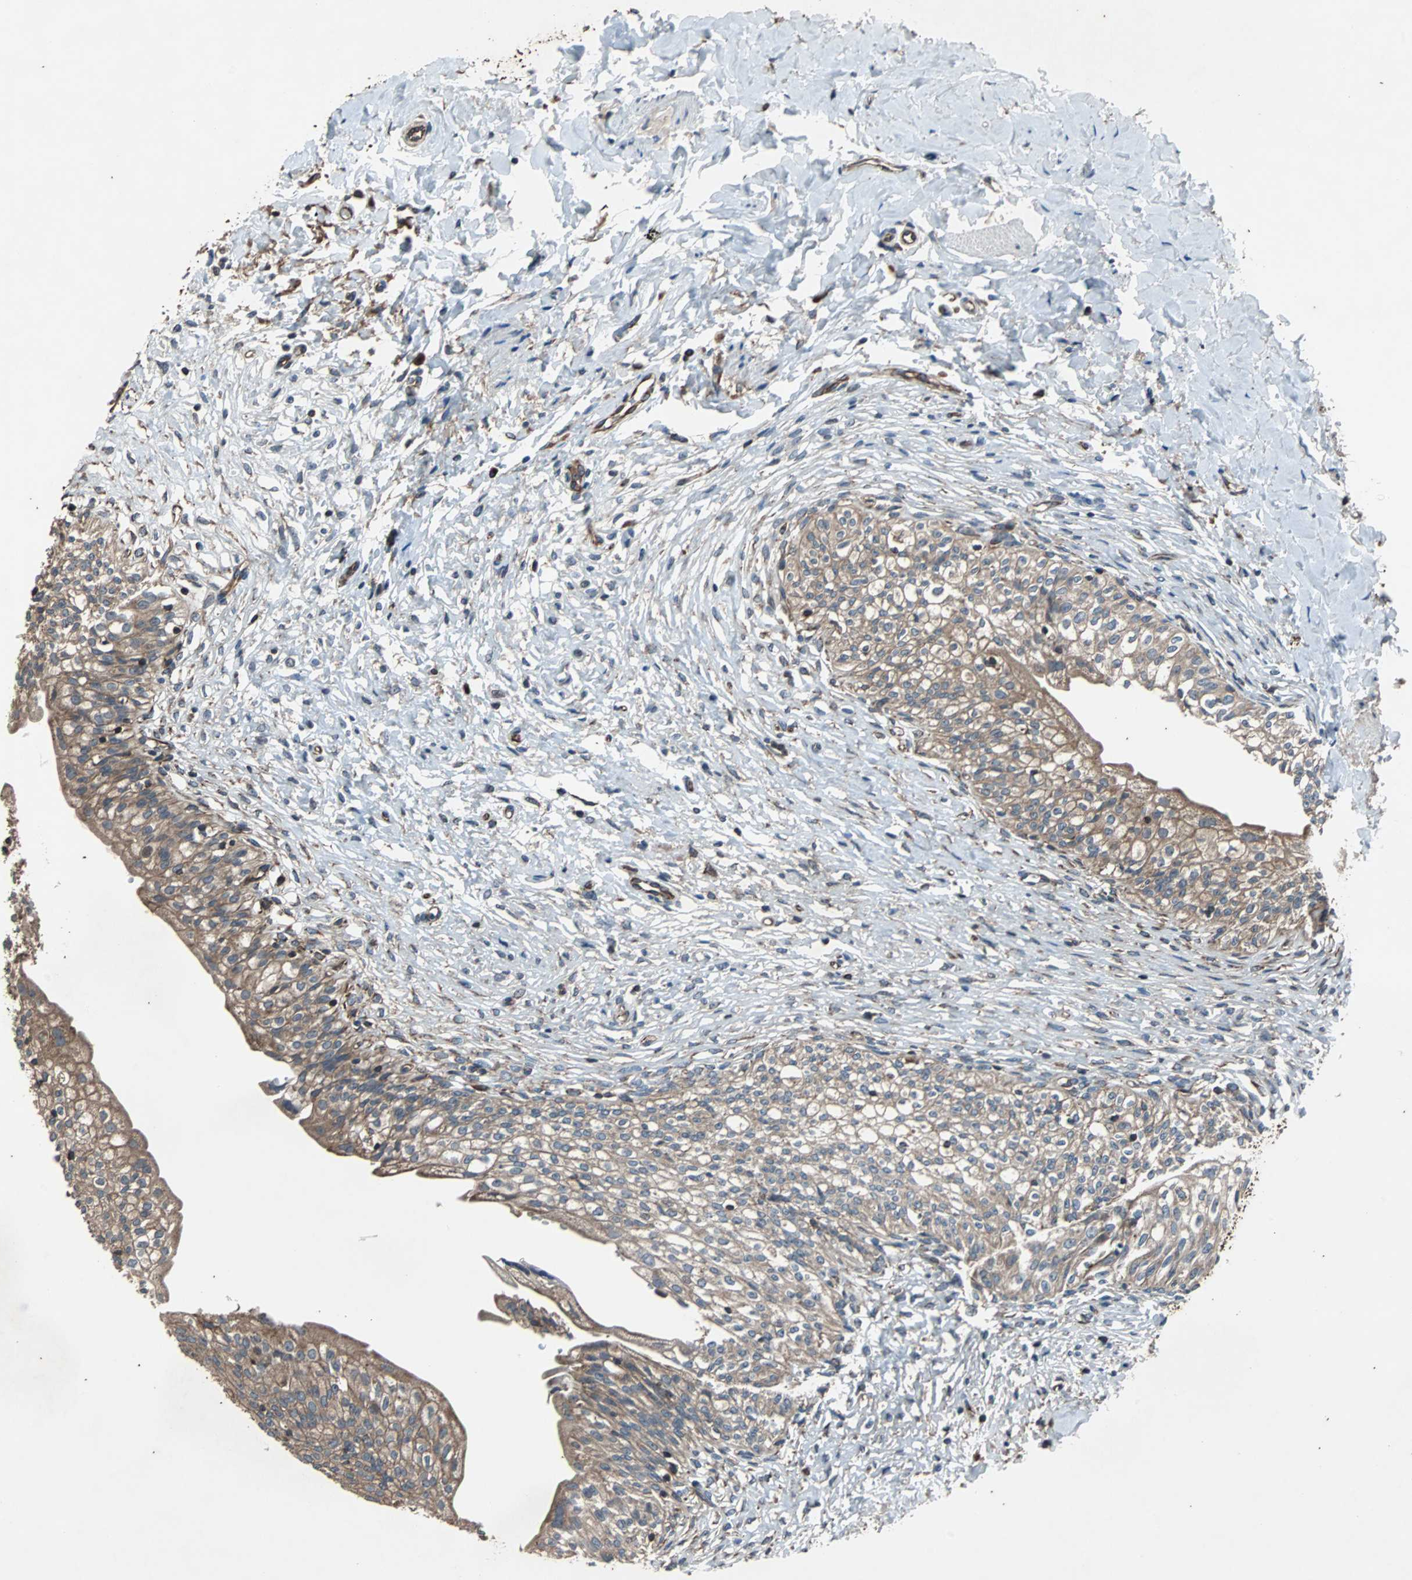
{"staining": {"intensity": "moderate", "quantity": ">75%", "location": "cytoplasmic/membranous"}, "tissue": "urinary bladder", "cell_type": "Urothelial cells", "image_type": "normal", "snomed": [{"axis": "morphology", "description": "Normal tissue, NOS"}, {"axis": "morphology", "description": "Inflammation, NOS"}, {"axis": "topography", "description": "Urinary bladder"}], "caption": "Unremarkable urinary bladder displays moderate cytoplasmic/membranous expression in approximately >75% of urothelial cells The protein is stained brown, and the nuclei are stained in blue (DAB (3,3'-diaminobenzidine) IHC with brightfield microscopy, high magnification)..", "gene": "ACTR3", "patient": {"sex": "female", "age": 80}}